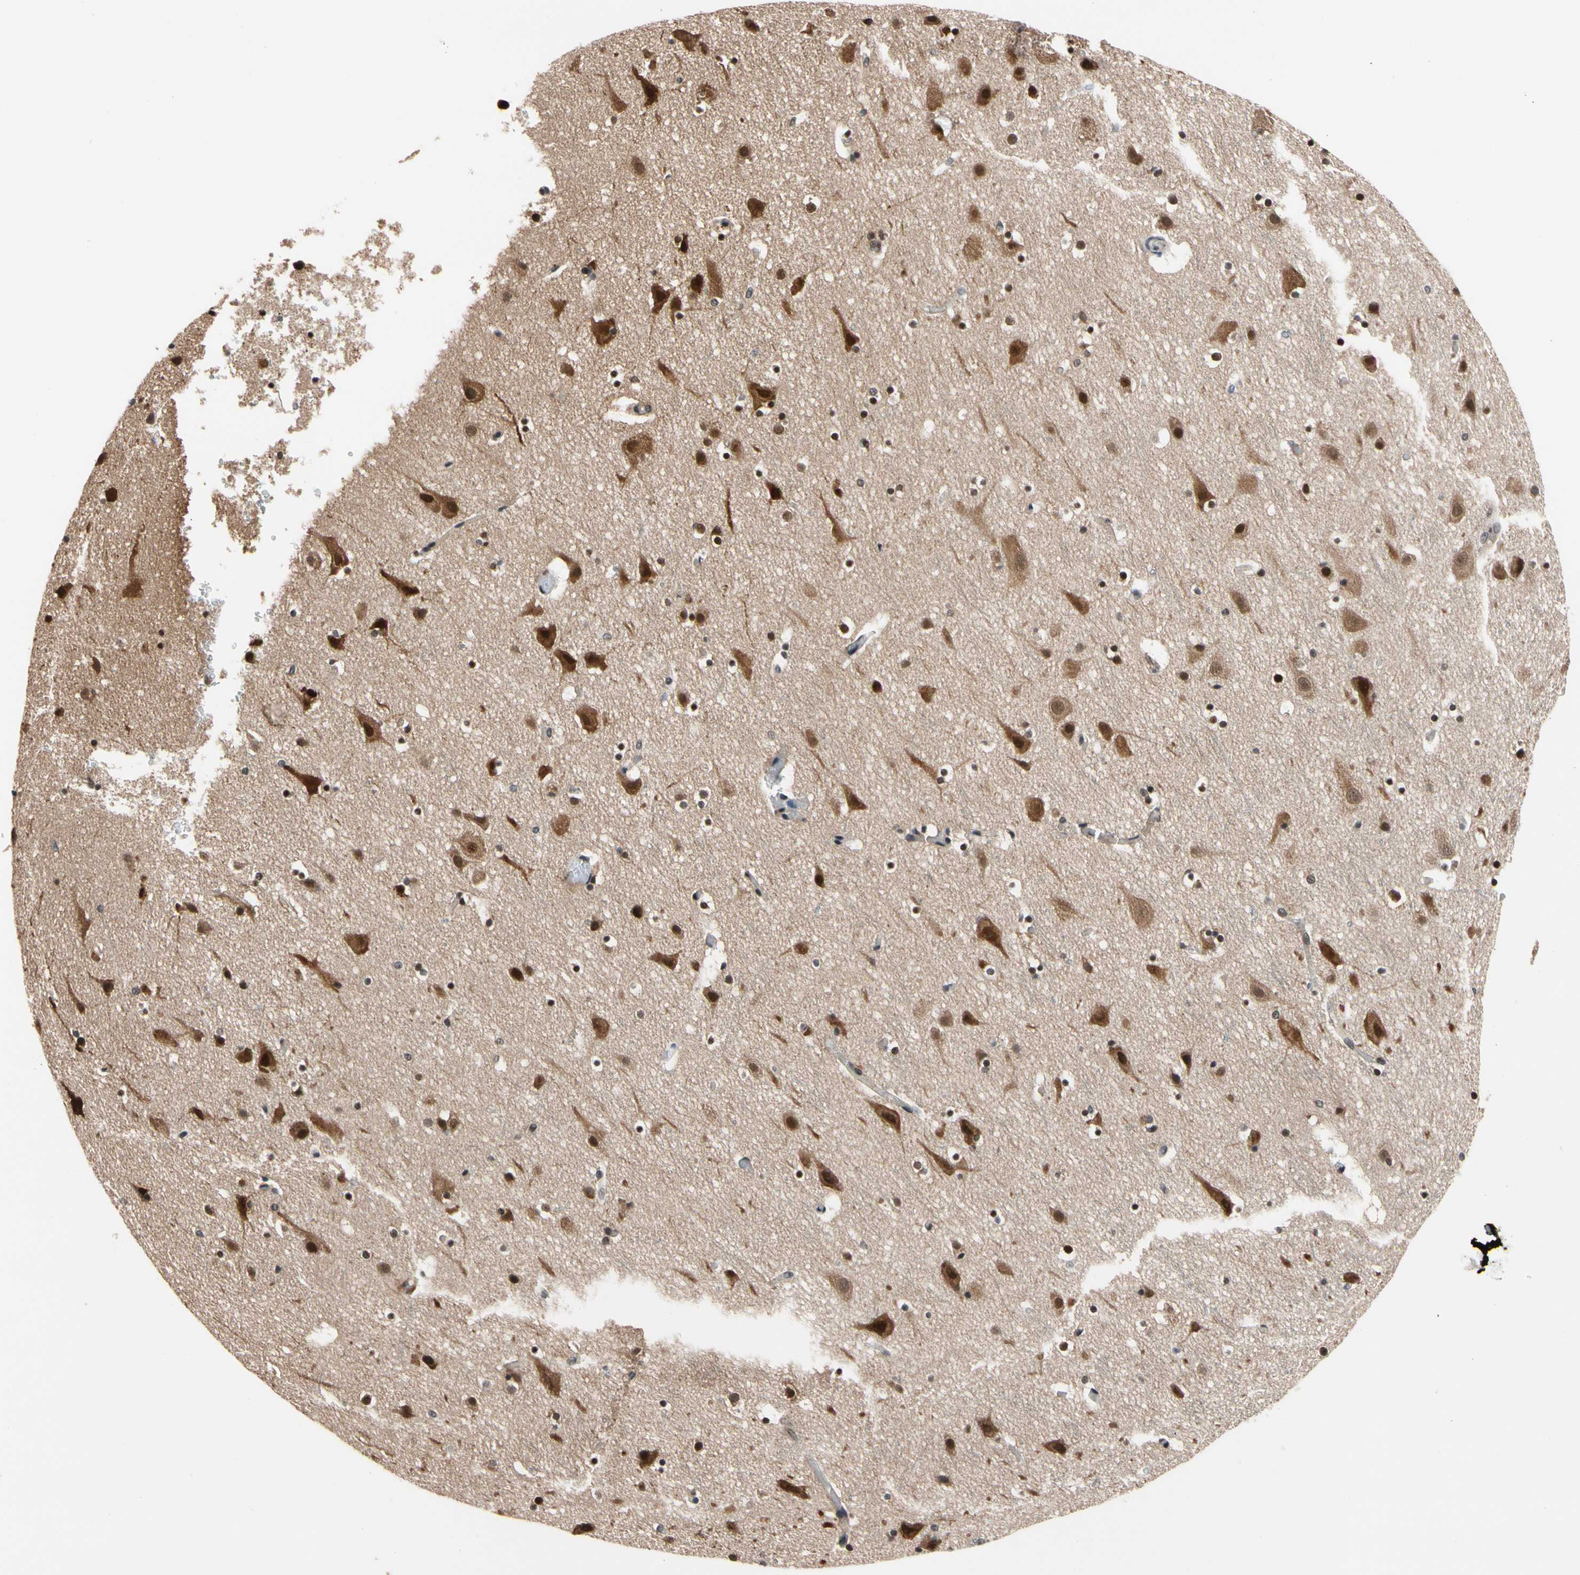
{"staining": {"intensity": "weak", "quantity": ">75%", "location": "cytoplasmic/membranous"}, "tissue": "cerebral cortex", "cell_type": "Endothelial cells", "image_type": "normal", "snomed": [{"axis": "morphology", "description": "Normal tissue, NOS"}, {"axis": "topography", "description": "Cerebral cortex"}], "caption": "Unremarkable cerebral cortex exhibits weak cytoplasmic/membranous expression in about >75% of endothelial cells.", "gene": "NGEF", "patient": {"sex": "male", "age": 45}}